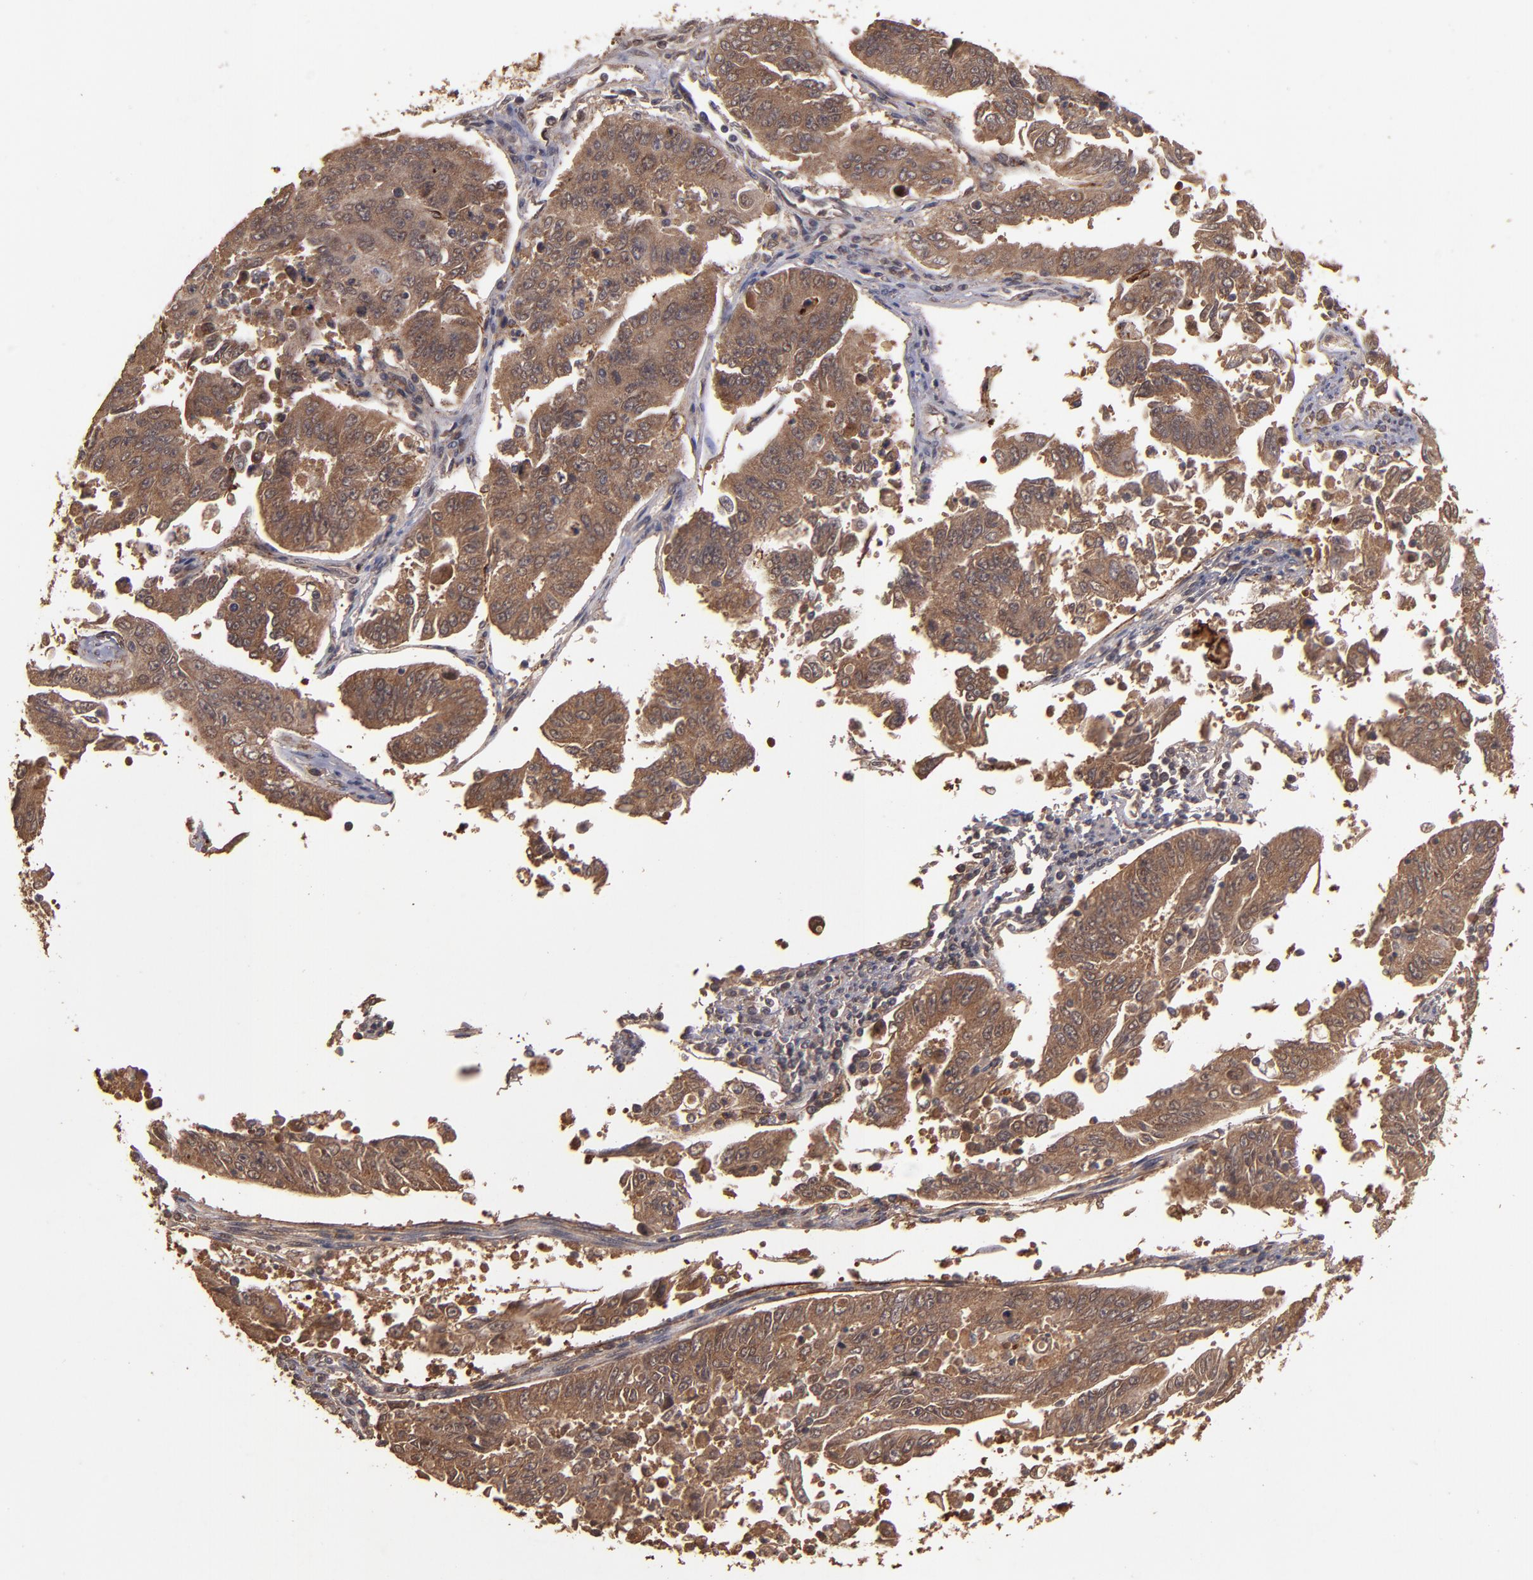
{"staining": {"intensity": "strong", "quantity": ">75%", "location": "cytoplasmic/membranous"}, "tissue": "endometrial cancer", "cell_type": "Tumor cells", "image_type": "cancer", "snomed": [{"axis": "morphology", "description": "Adenocarcinoma, NOS"}, {"axis": "topography", "description": "Endometrium"}], "caption": "Strong cytoplasmic/membranous staining is appreciated in about >75% of tumor cells in endometrial cancer.", "gene": "TXNDC16", "patient": {"sex": "female", "age": 42}}